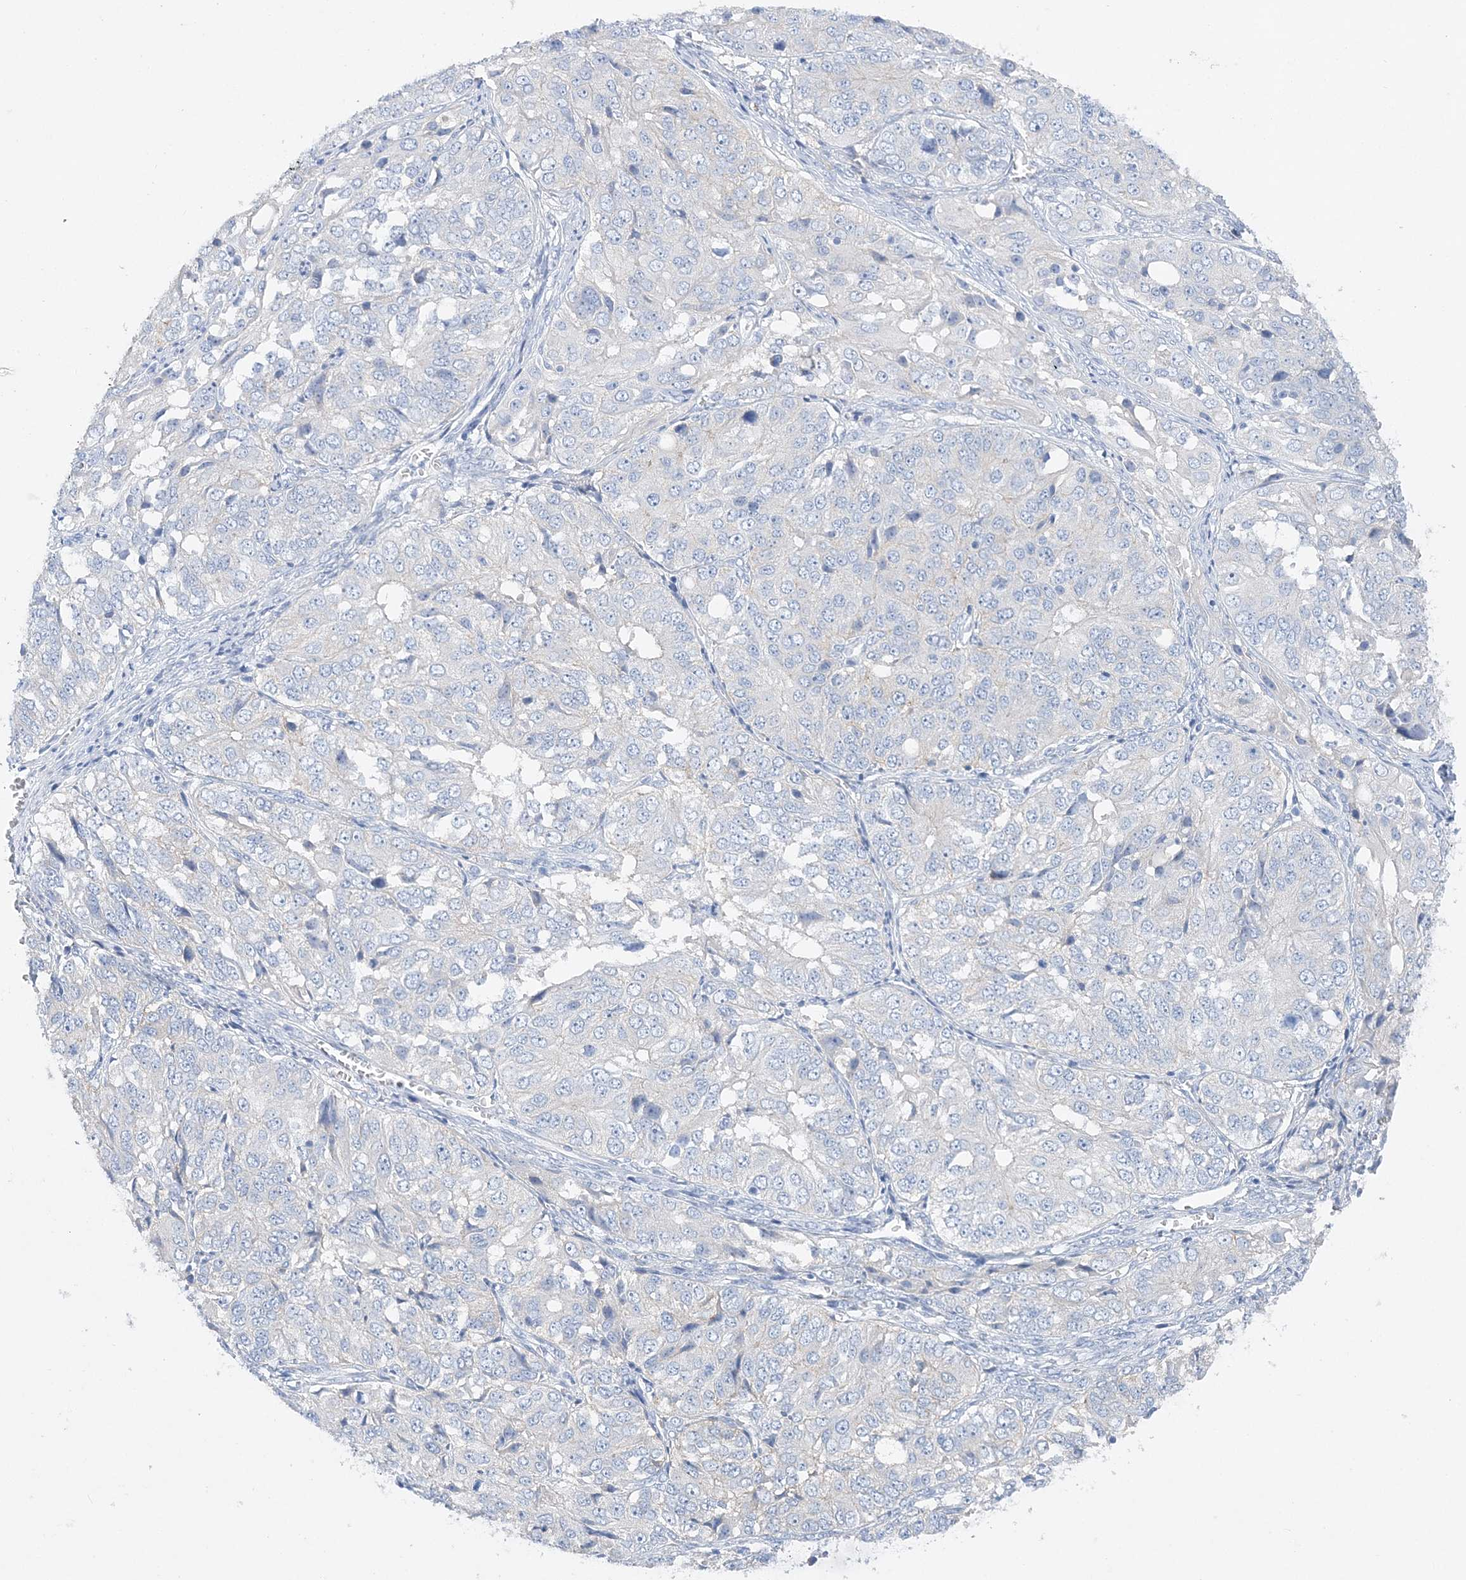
{"staining": {"intensity": "negative", "quantity": "none", "location": "none"}, "tissue": "ovarian cancer", "cell_type": "Tumor cells", "image_type": "cancer", "snomed": [{"axis": "morphology", "description": "Carcinoma, endometroid"}, {"axis": "topography", "description": "Ovary"}], "caption": "Tumor cells show no significant staining in ovarian cancer (endometroid carcinoma). (DAB (3,3'-diaminobenzidine) IHC visualized using brightfield microscopy, high magnification).", "gene": "SLC5A6", "patient": {"sex": "female", "age": 51}}